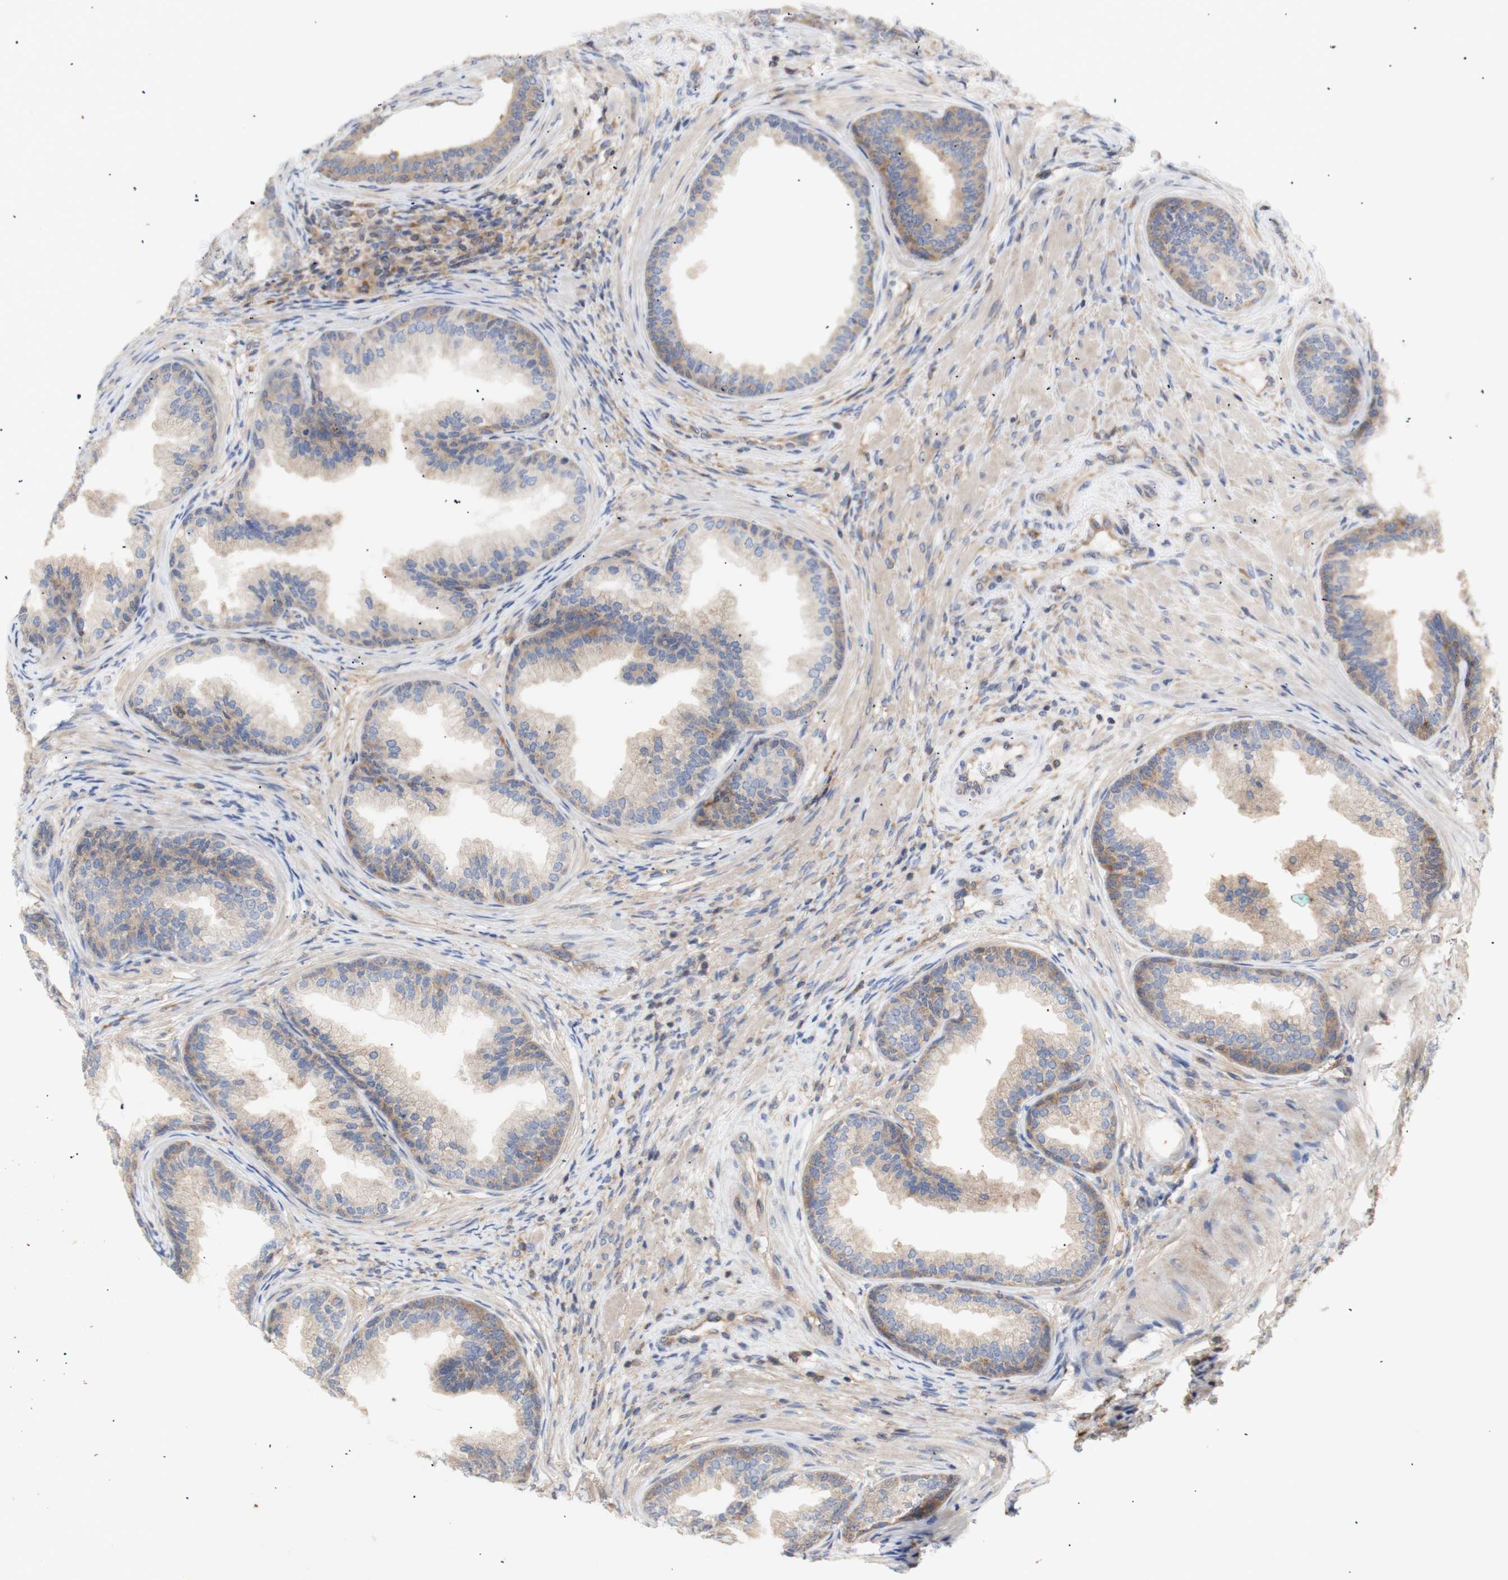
{"staining": {"intensity": "moderate", "quantity": "25%-75%", "location": "cytoplasmic/membranous"}, "tissue": "prostate", "cell_type": "Glandular cells", "image_type": "normal", "snomed": [{"axis": "morphology", "description": "Normal tissue, NOS"}, {"axis": "topography", "description": "Prostate"}], "caption": "Benign prostate demonstrates moderate cytoplasmic/membranous expression in about 25%-75% of glandular cells.", "gene": "IKBKG", "patient": {"sex": "male", "age": 76}}